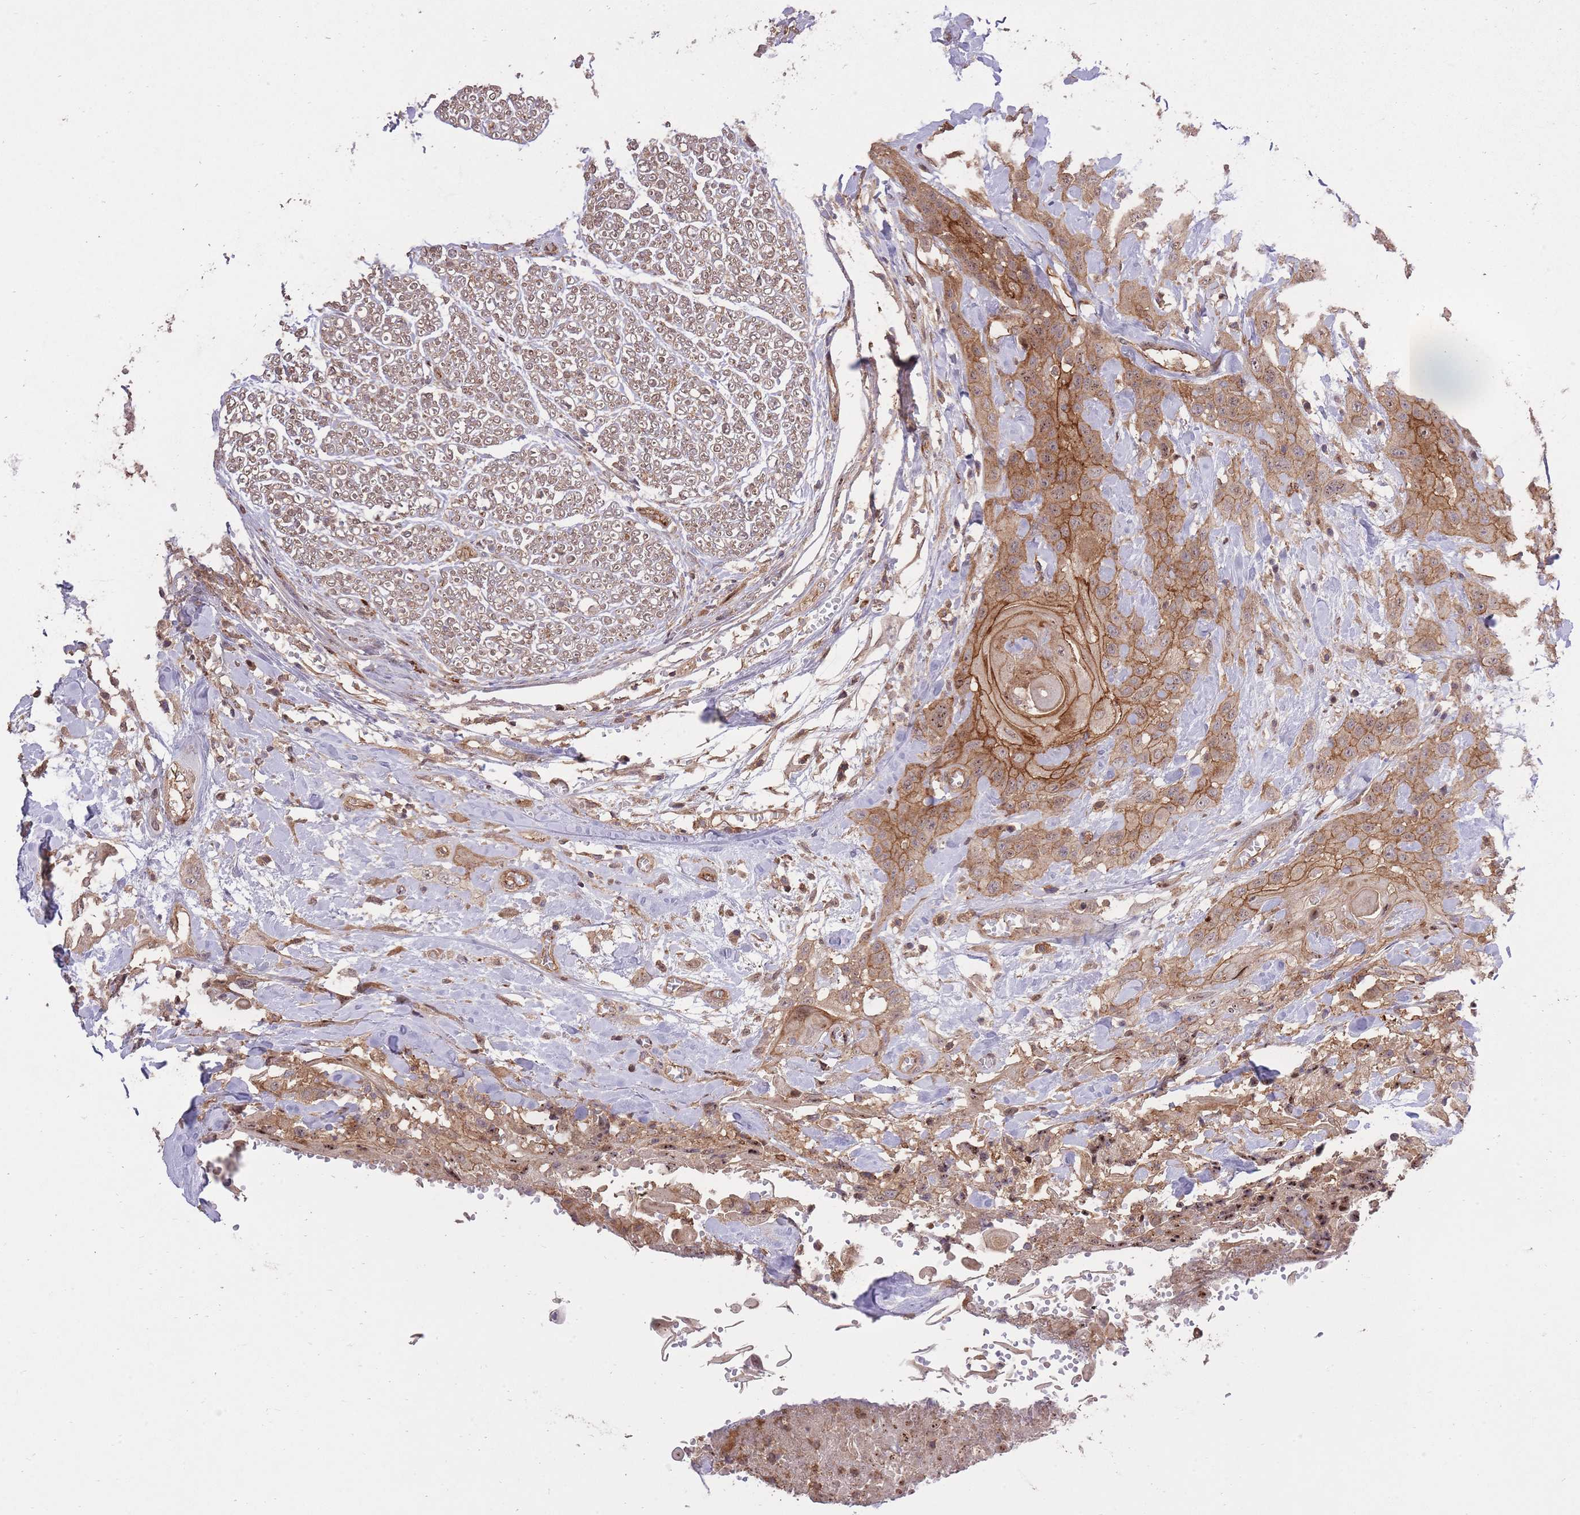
{"staining": {"intensity": "moderate", "quantity": ">75%", "location": "cytoplasmic/membranous"}, "tissue": "head and neck cancer", "cell_type": "Tumor cells", "image_type": "cancer", "snomed": [{"axis": "morphology", "description": "Squamous cell carcinoma, NOS"}, {"axis": "topography", "description": "Head-Neck"}], "caption": "A brown stain shows moderate cytoplasmic/membranous expression of a protein in head and neck squamous cell carcinoma tumor cells. (Stains: DAB in brown, nuclei in blue, Microscopy: brightfield microscopy at high magnification).", "gene": "PLD1", "patient": {"sex": "female", "age": 43}}